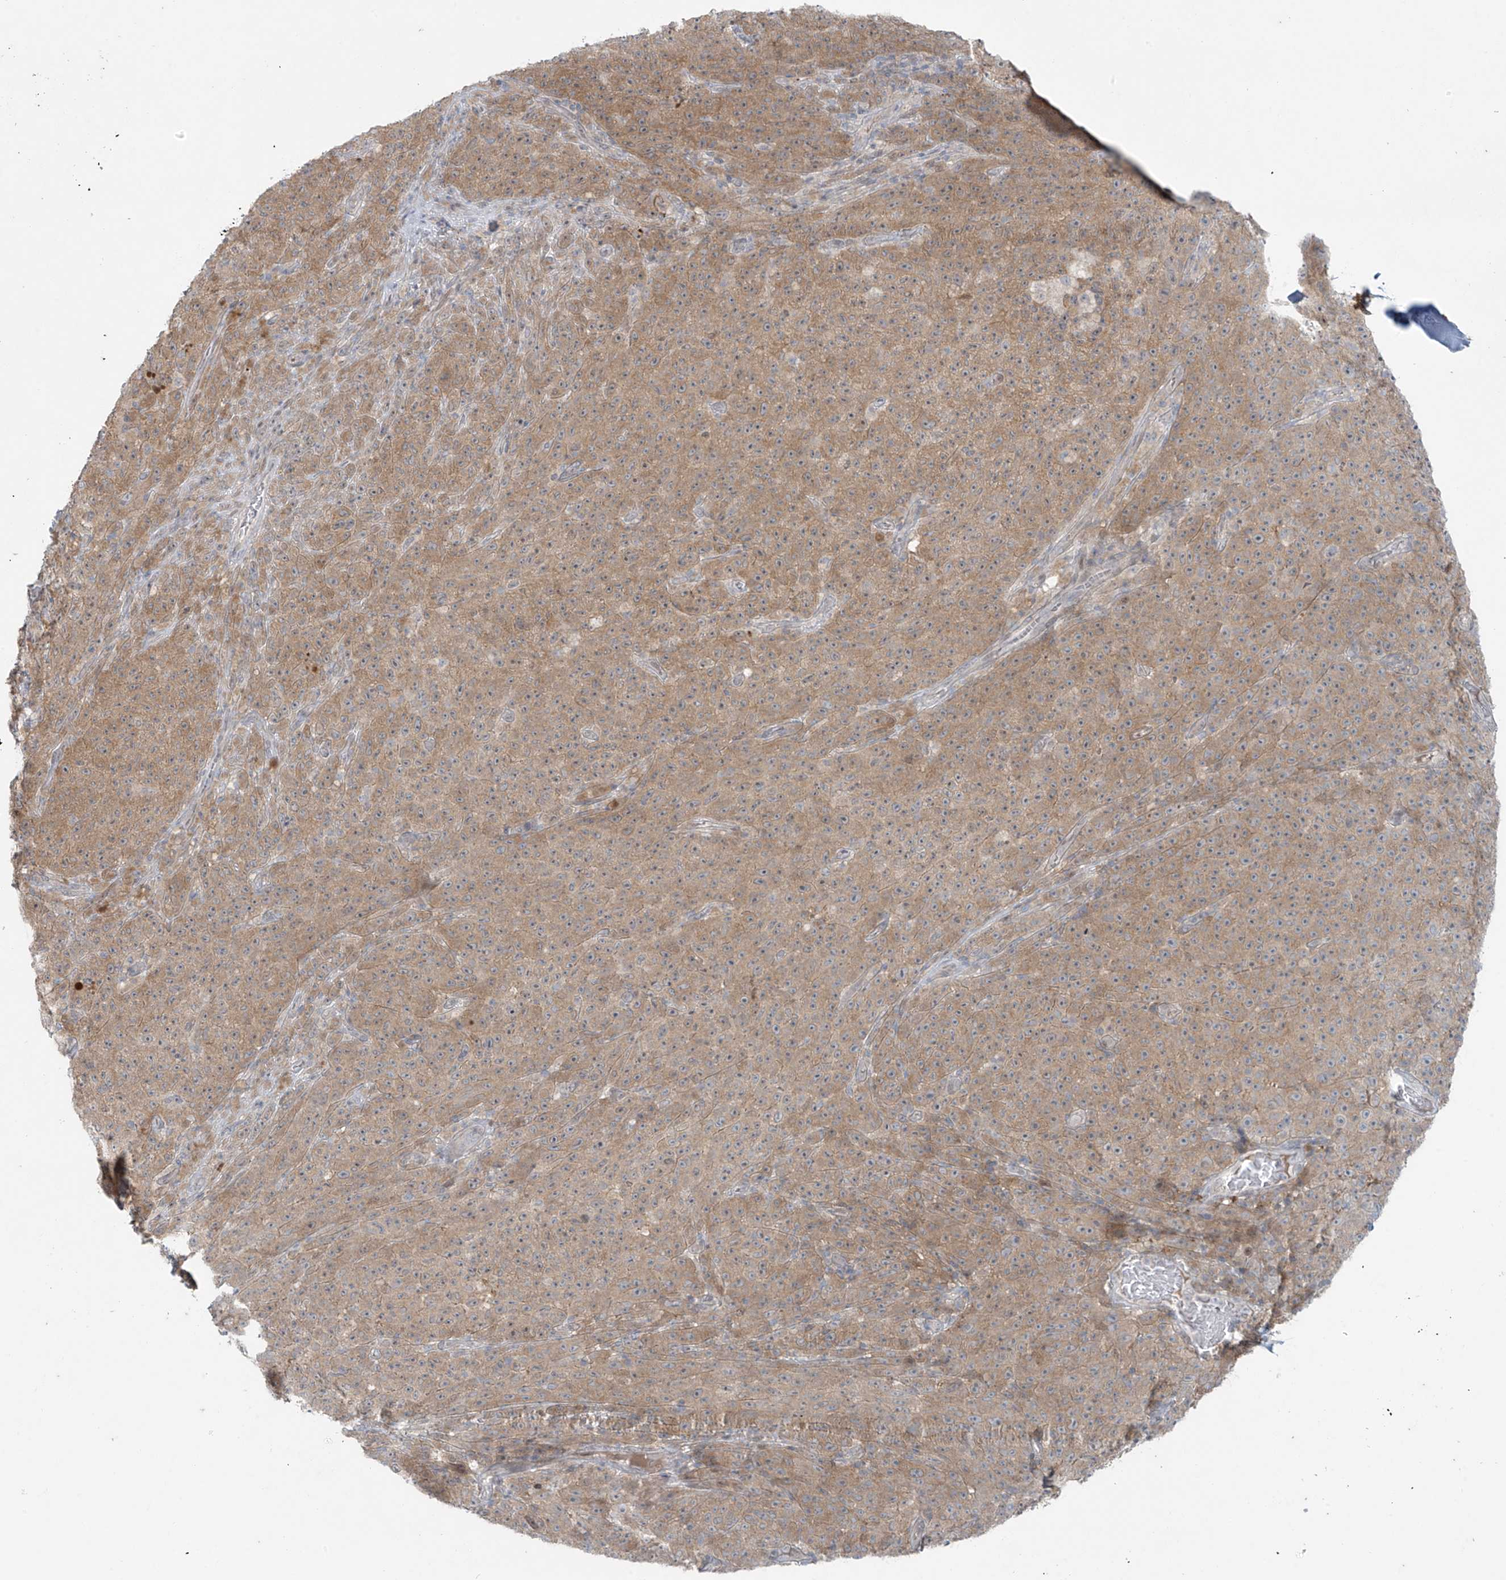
{"staining": {"intensity": "moderate", "quantity": ">75%", "location": "cytoplasmic/membranous"}, "tissue": "melanoma", "cell_type": "Tumor cells", "image_type": "cancer", "snomed": [{"axis": "morphology", "description": "Malignant melanoma, NOS"}, {"axis": "topography", "description": "Skin"}], "caption": "A brown stain labels moderate cytoplasmic/membranous positivity of a protein in human melanoma tumor cells. (IHC, brightfield microscopy, high magnification).", "gene": "PPAT", "patient": {"sex": "female", "age": 82}}